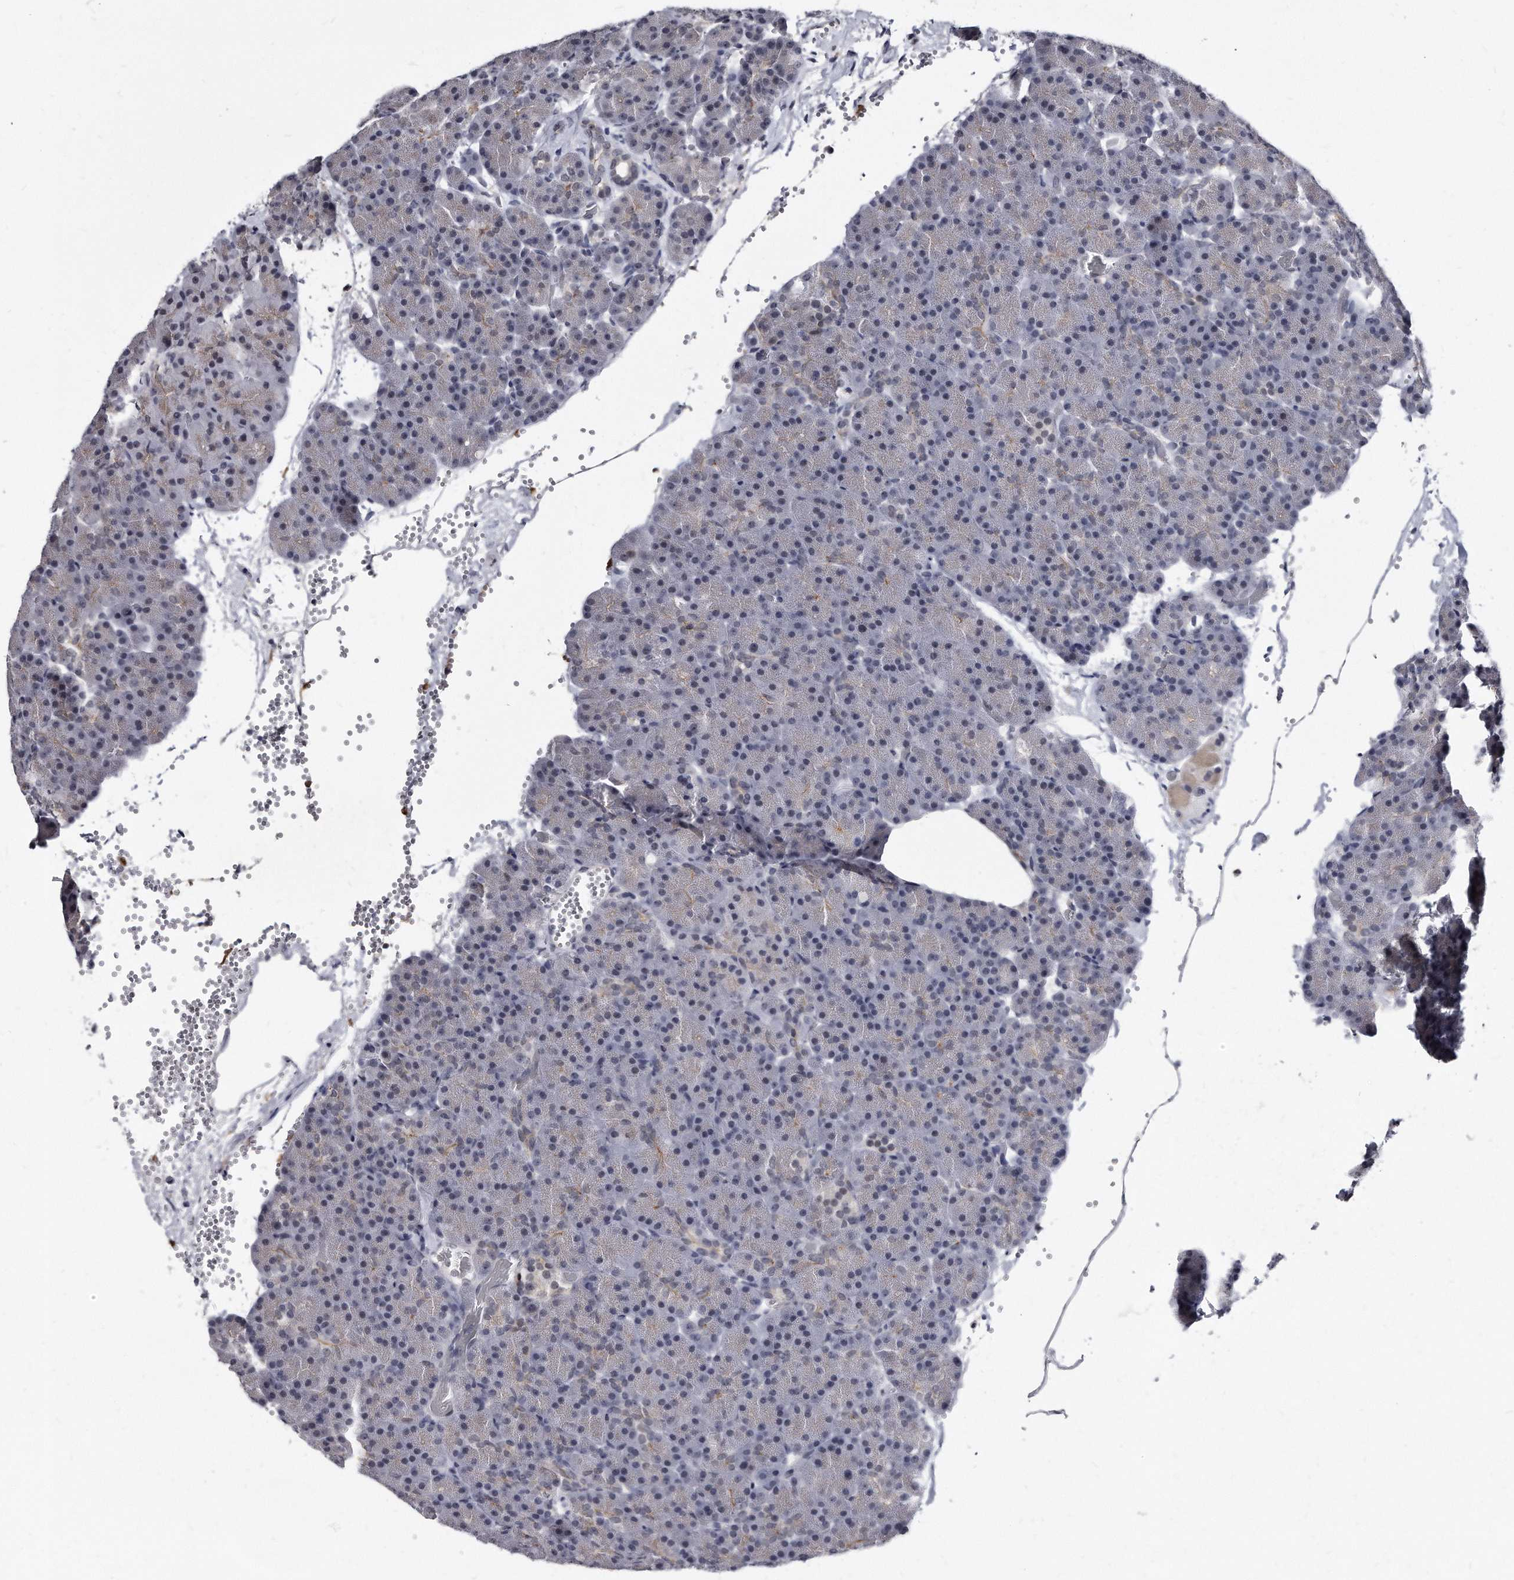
{"staining": {"intensity": "negative", "quantity": "none", "location": "none"}, "tissue": "pancreas", "cell_type": "Exocrine glandular cells", "image_type": "normal", "snomed": [{"axis": "morphology", "description": "Normal tissue, NOS"}, {"axis": "morphology", "description": "Carcinoid, malignant, NOS"}, {"axis": "topography", "description": "Pancreas"}], "caption": "An image of human pancreas is negative for staining in exocrine glandular cells.", "gene": "KLHDC3", "patient": {"sex": "female", "age": 35}}